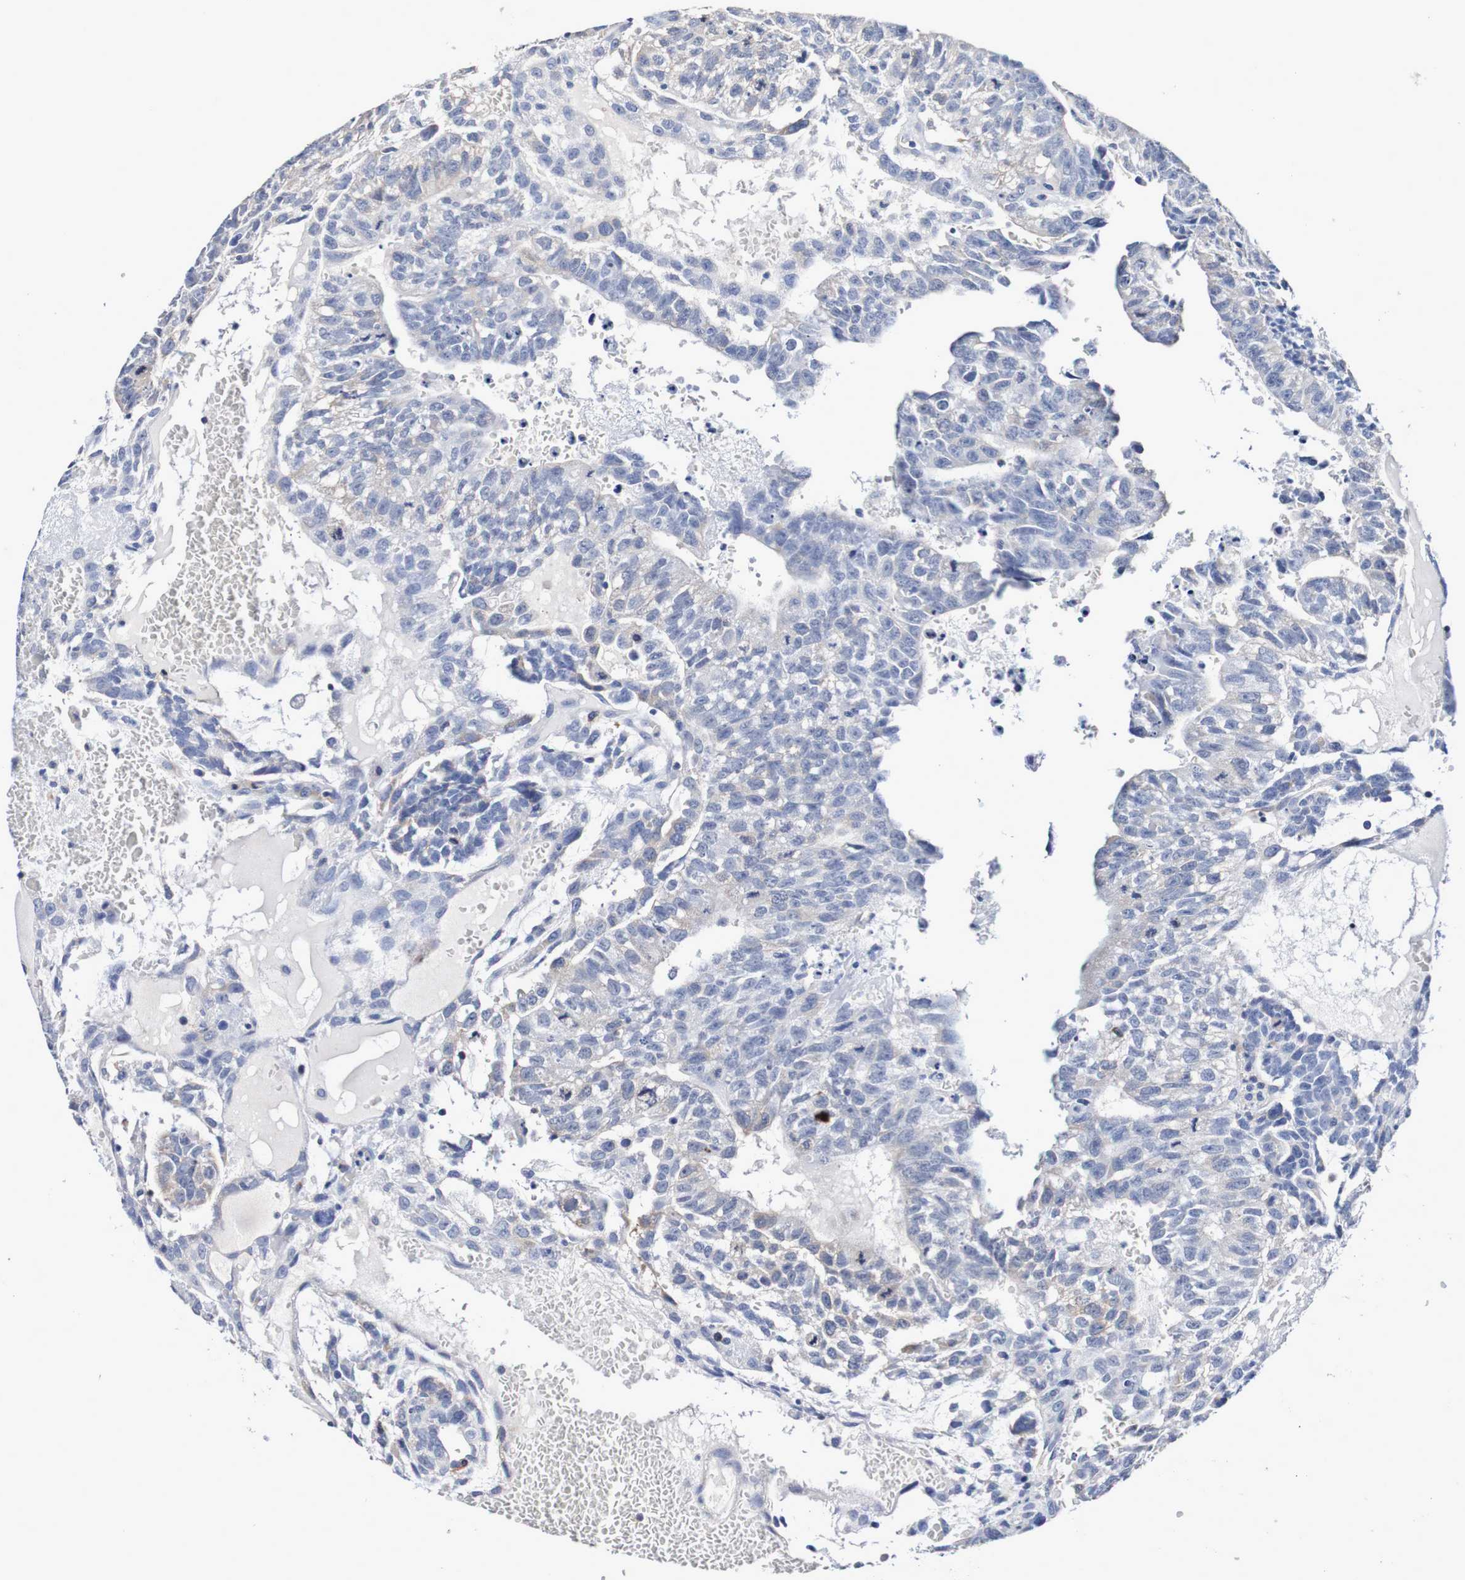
{"staining": {"intensity": "weak", "quantity": "<25%", "location": "cytoplasmic/membranous"}, "tissue": "testis cancer", "cell_type": "Tumor cells", "image_type": "cancer", "snomed": [{"axis": "morphology", "description": "Seminoma, NOS"}, {"axis": "morphology", "description": "Carcinoma, Embryonal, NOS"}, {"axis": "topography", "description": "Testis"}], "caption": "This is an immunohistochemistry (IHC) image of testis seminoma. There is no positivity in tumor cells.", "gene": "ACVR1C", "patient": {"sex": "male", "age": 52}}